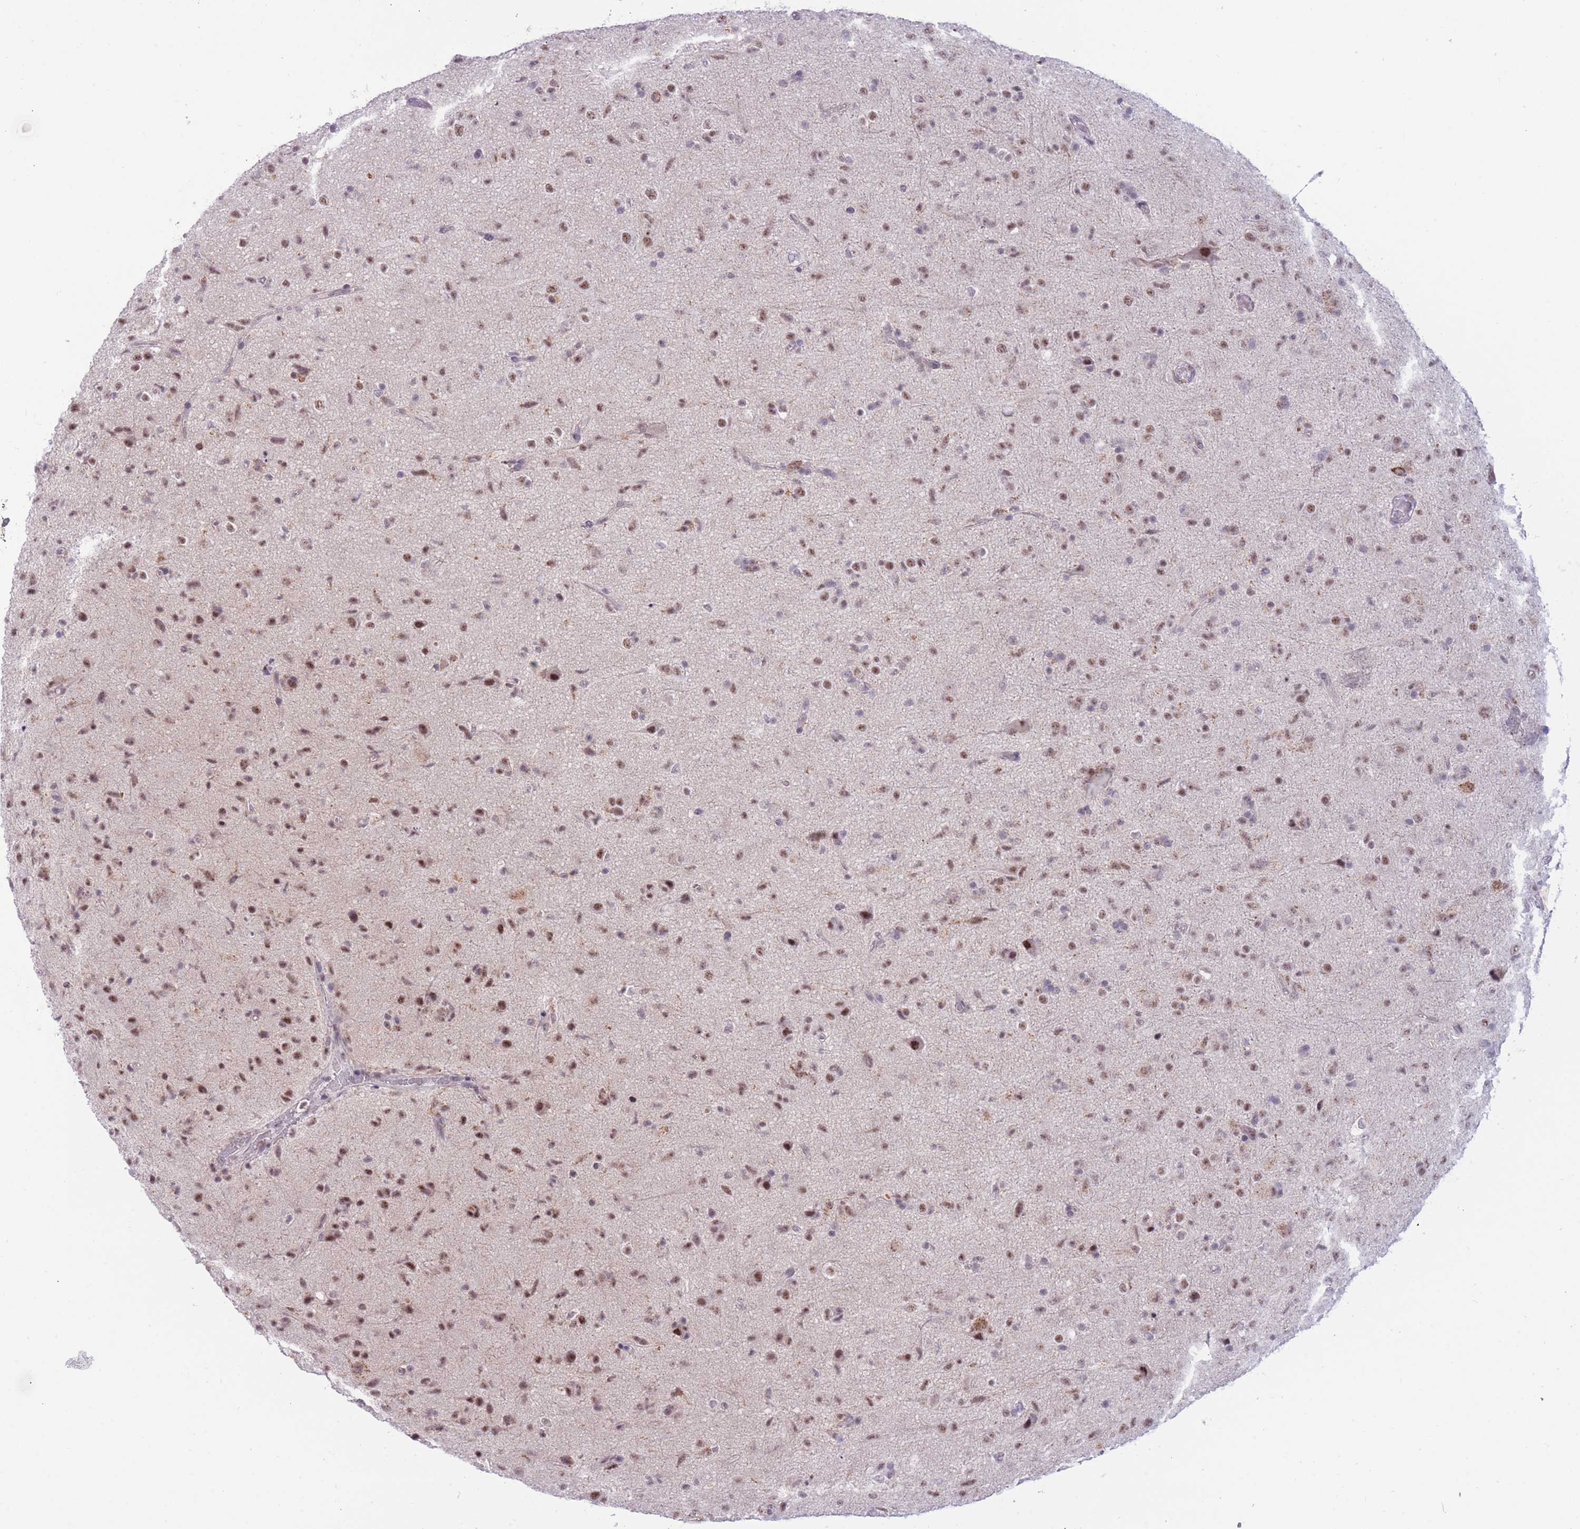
{"staining": {"intensity": "moderate", "quantity": ">75%", "location": "nuclear"}, "tissue": "glioma", "cell_type": "Tumor cells", "image_type": "cancer", "snomed": [{"axis": "morphology", "description": "Glioma, malignant, Low grade"}, {"axis": "topography", "description": "Brain"}], "caption": "An IHC histopathology image of tumor tissue is shown. Protein staining in brown highlights moderate nuclear positivity in glioma within tumor cells. (DAB (3,3'-diaminobenzidine) IHC, brown staining for protein, blue staining for nuclei).", "gene": "CYP2B6", "patient": {"sex": "male", "age": 65}}